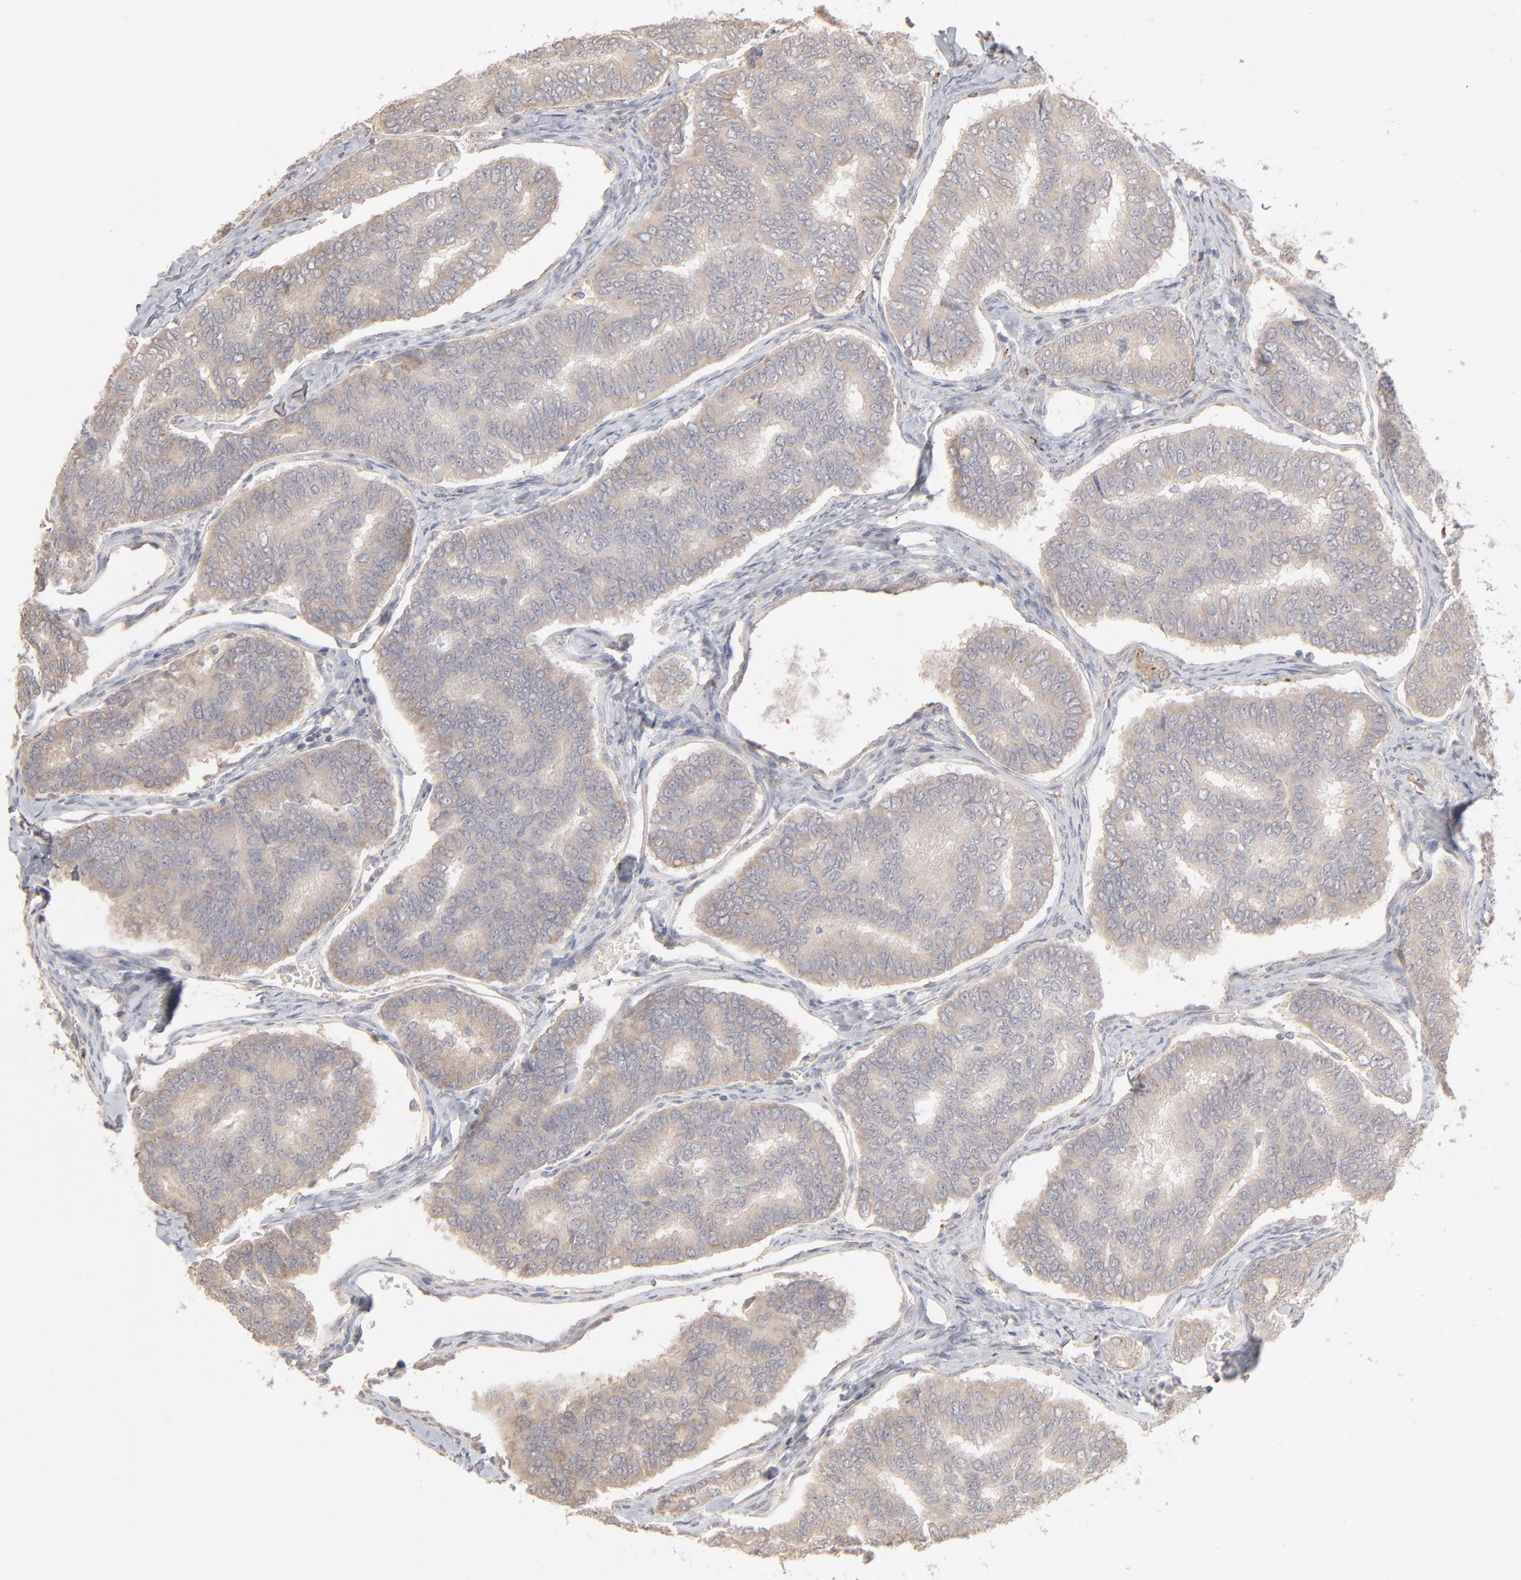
{"staining": {"intensity": "weak", "quantity": ">75%", "location": "cytoplasmic/membranous"}, "tissue": "thyroid cancer", "cell_type": "Tumor cells", "image_type": "cancer", "snomed": [{"axis": "morphology", "description": "Papillary adenocarcinoma, NOS"}, {"axis": "topography", "description": "Thyroid gland"}], "caption": "The immunohistochemical stain labels weak cytoplasmic/membranous staining in tumor cells of papillary adenocarcinoma (thyroid) tissue. (IHC, brightfield microscopy, high magnification).", "gene": "POMT2", "patient": {"sex": "female", "age": 35}}